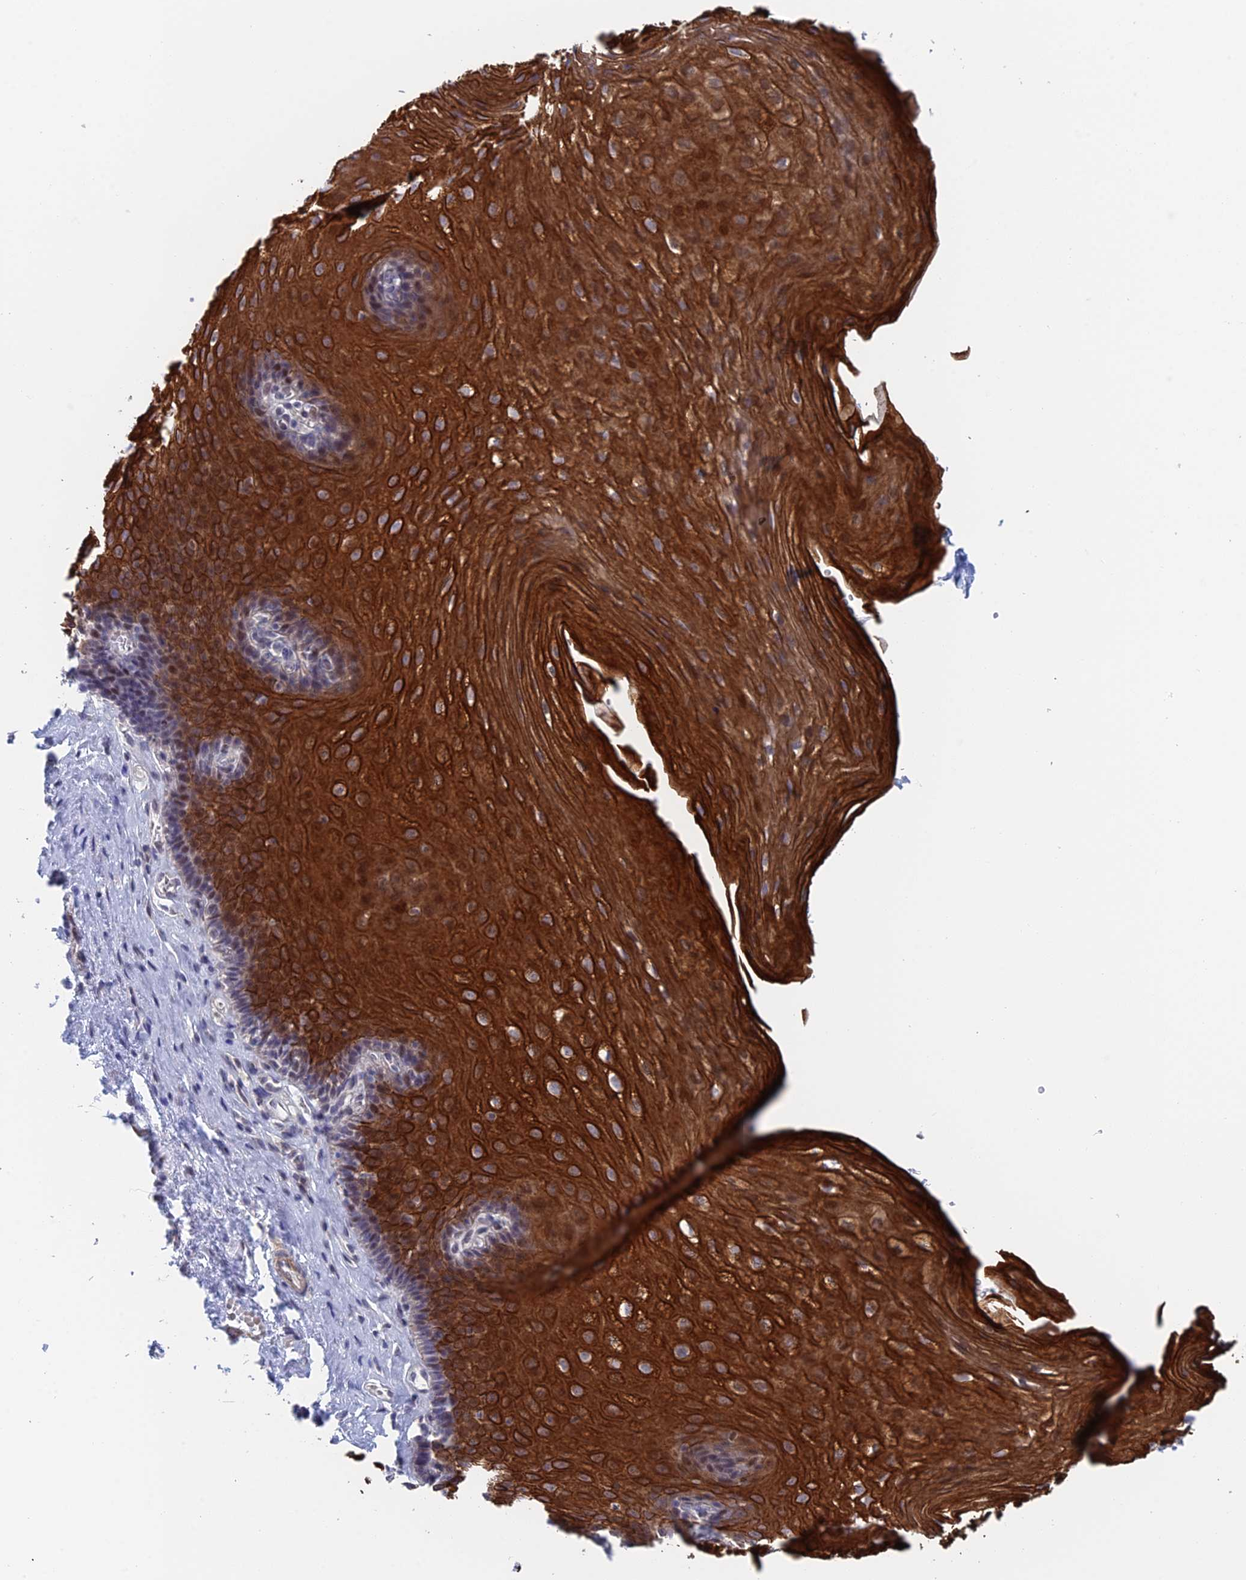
{"staining": {"intensity": "strong", "quantity": ">75%", "location": "cytoplasmic/membranous"}, "tissue": "esophagus", "cell_type": "Squamous epithelial cells", "image_type": "normal", "snomed": [{"axis": "morphology", "description": "Normal tissue, NOS"}, {"axis": "topography", "description": "Esophagus"}], "caption": "Brown immunohistochemical staining in unremarkable human esophagus displays strong cytoplasmic/membranous staining in approximately >75% of squamous epithelial cells.", "gene": "GMNC", "patient": {"sex": "female", "age": 66}}